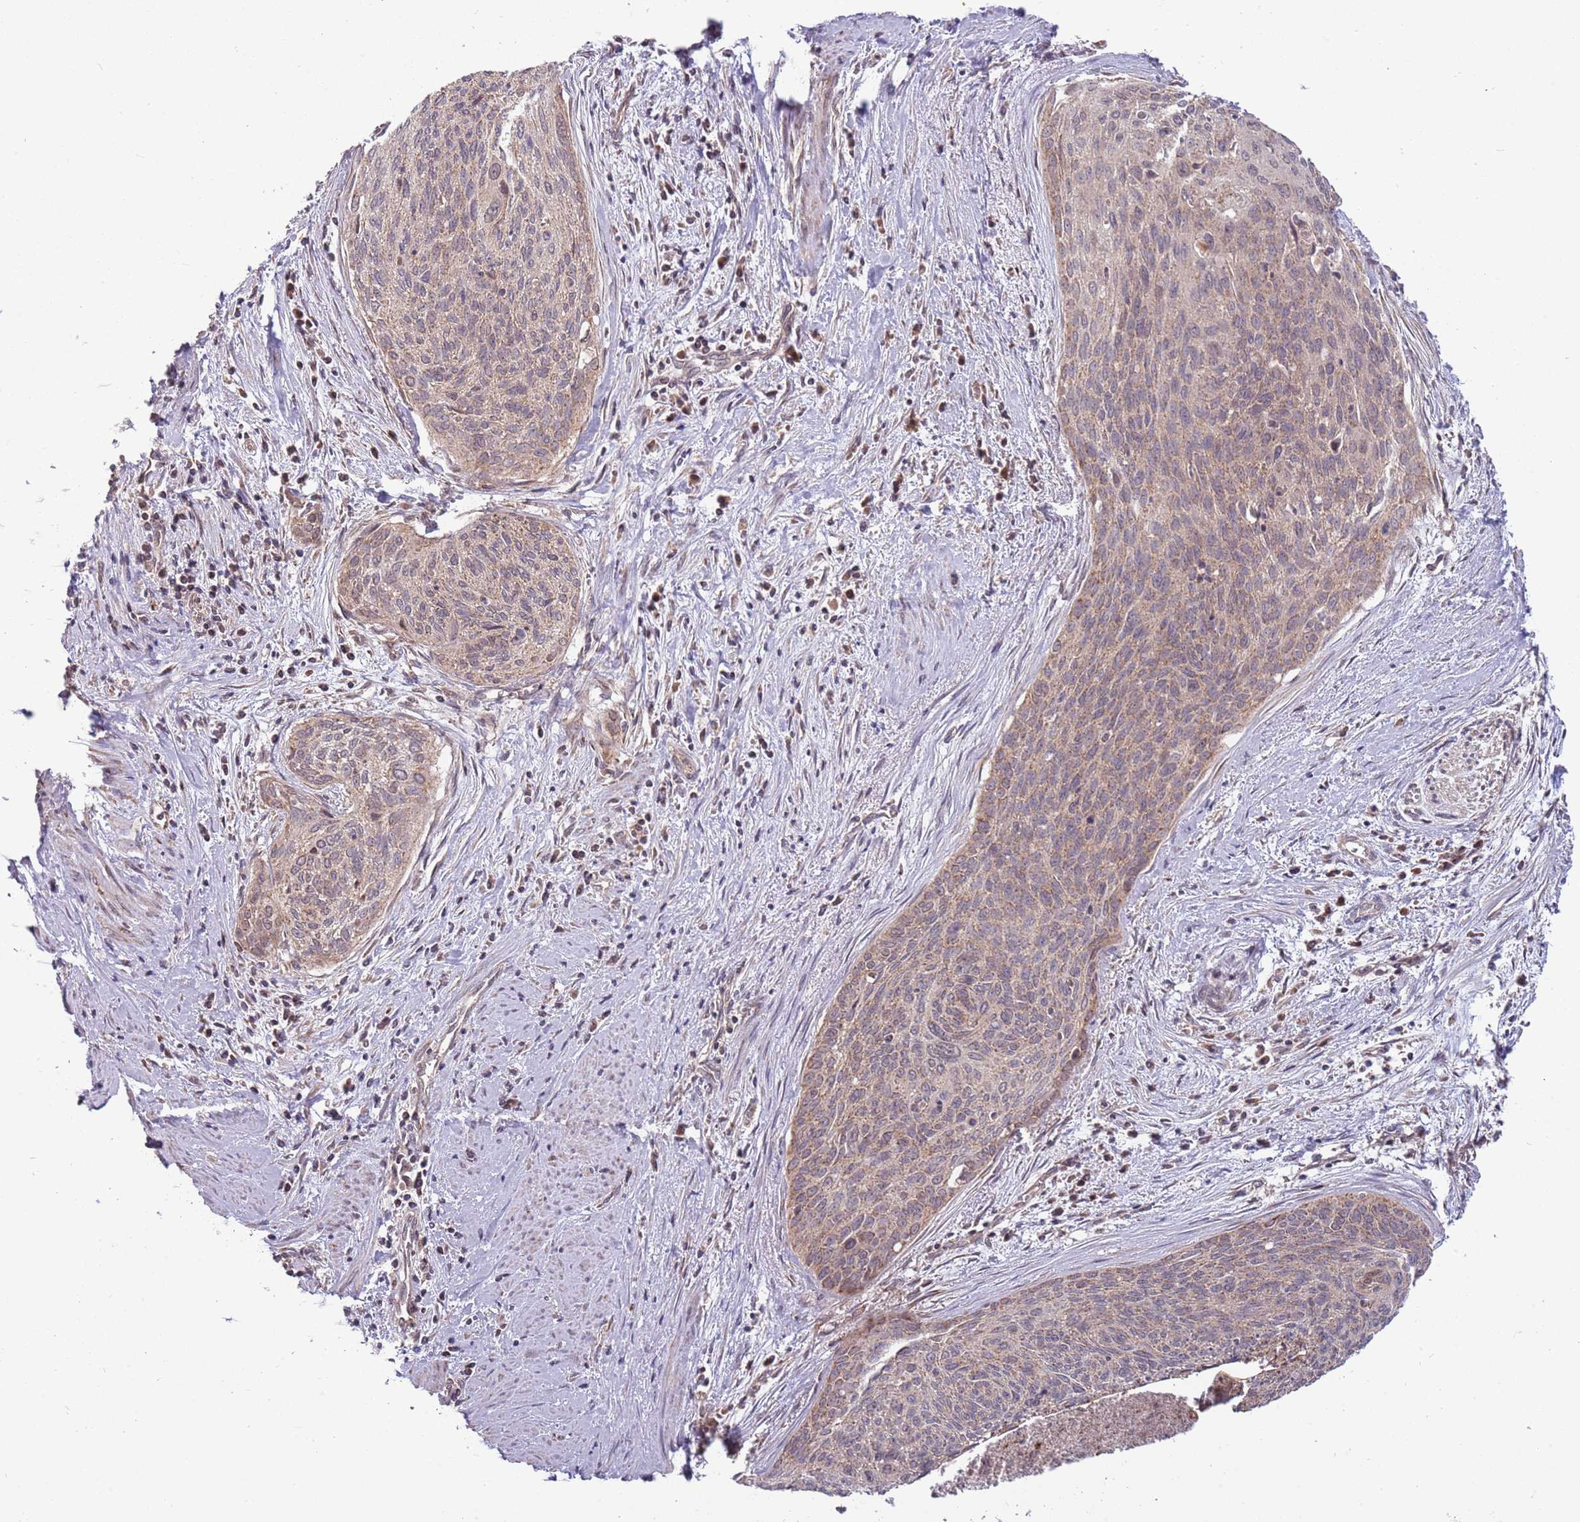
{"staining": {"intensity": "weak", "quantity": "25%-75%", "location": "cytoplasmic/membranous"}, "tissue": "cervical cancer", "cell_type": "Tumor cells", "image_type": "cancer", "snomed": [{"axis": "morphology", "description": "Squamous cell carcinoma, NOS"}, {"axis": "topography", "description": "Cervix"}], "caption": "A histopathology image of cervical cancer stained for a protein demonstrates weak cytoplasmic/membranous brown staining in tumor cells.", "gene": "RNF181", "patient": {"sex": "female", "age": 55}}